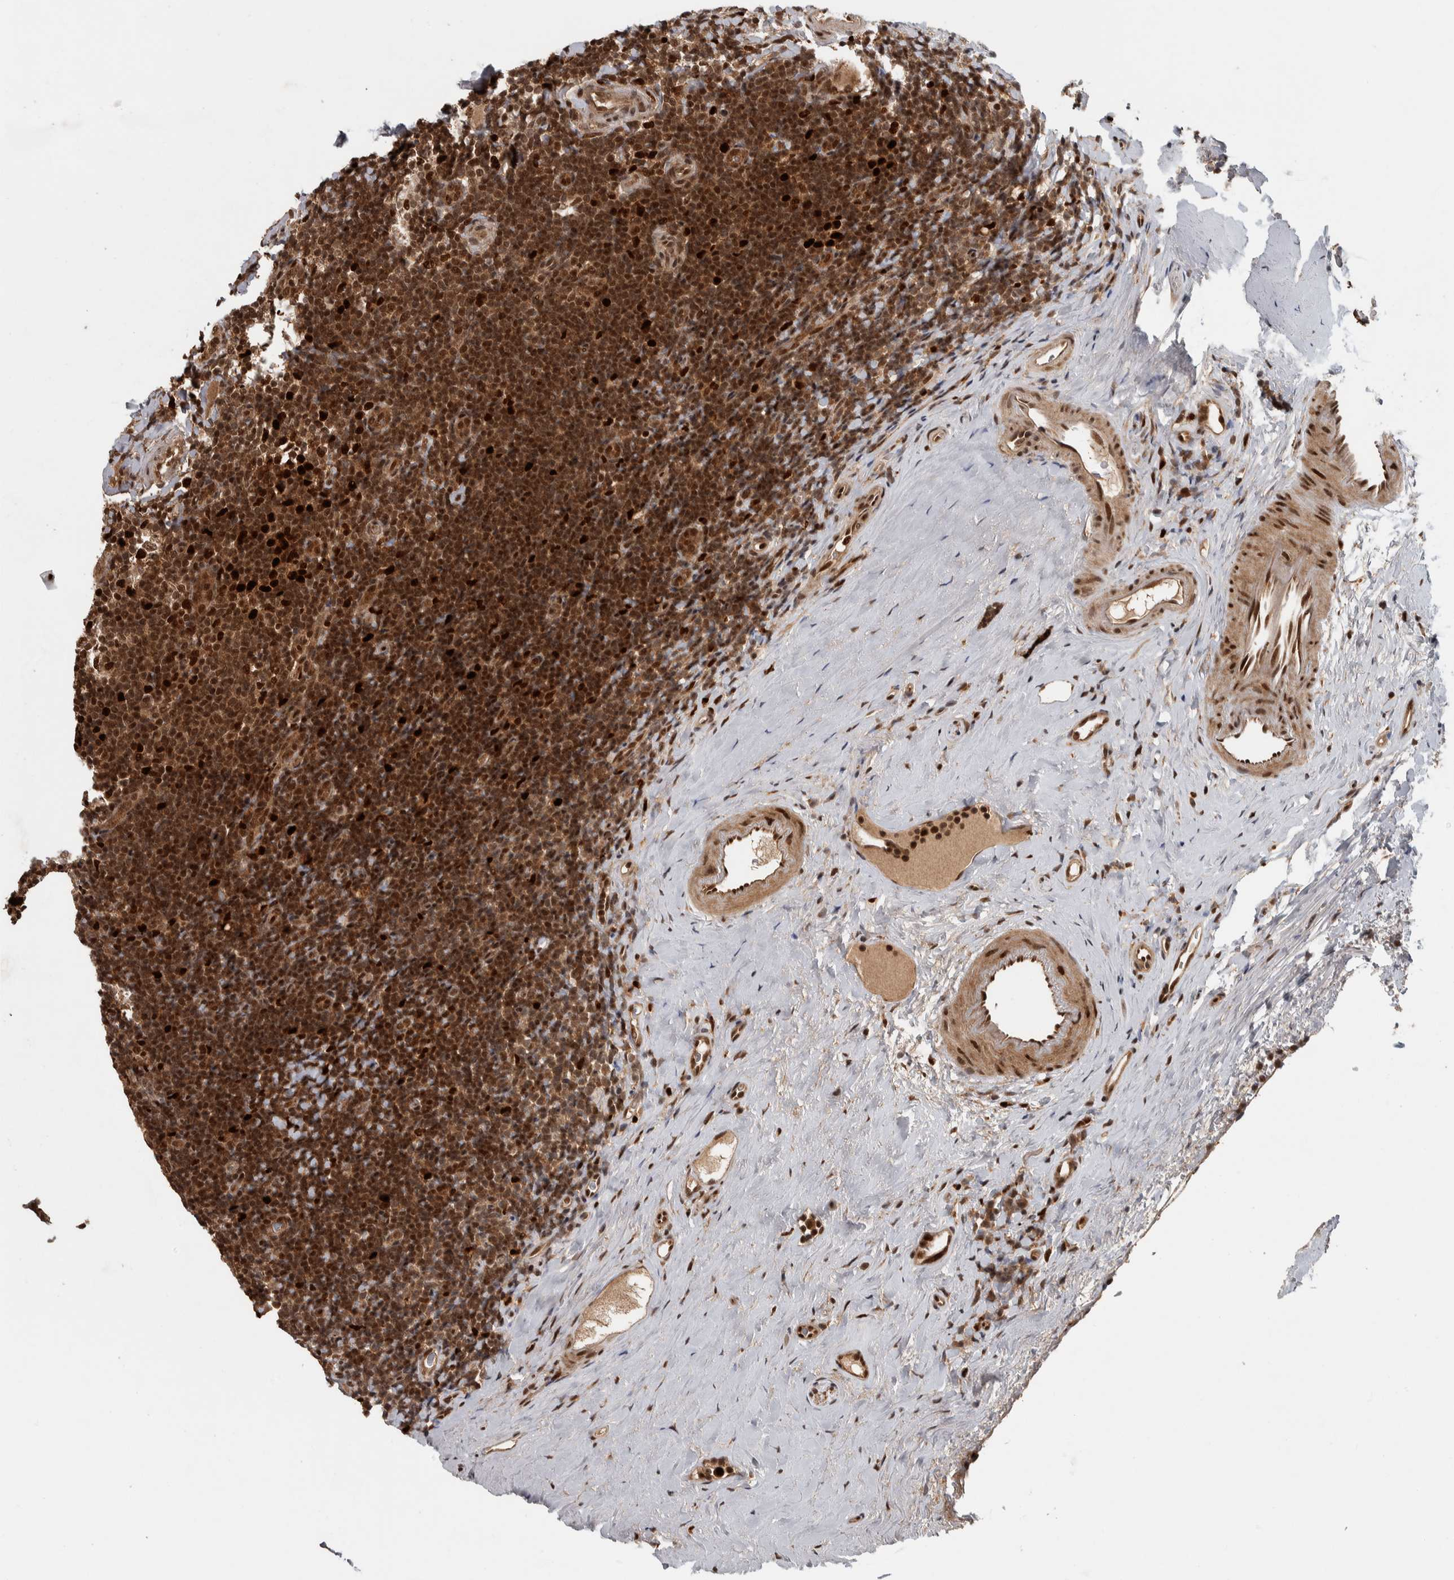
{"staining": {"intensity": "moderate", "quantity": ">75%", "location": "nuclear"}, "tissue": "tonsil", "cell_type": "Germinal center cells", "image_type": "normal", "snomed": [{"axis": "morphology", "description": "Normal tissue, NOS"}, {"axis": "topography", "description": "Tonsil"}], "caption": "Immunohistochemical staining of normal human tonsil demonstrates medium levels of moderate nuclear staining in approximately >75% of germinal center cells.", "gene": "RPS6KA4", "patient": {"sex": "male", "age": 37}}